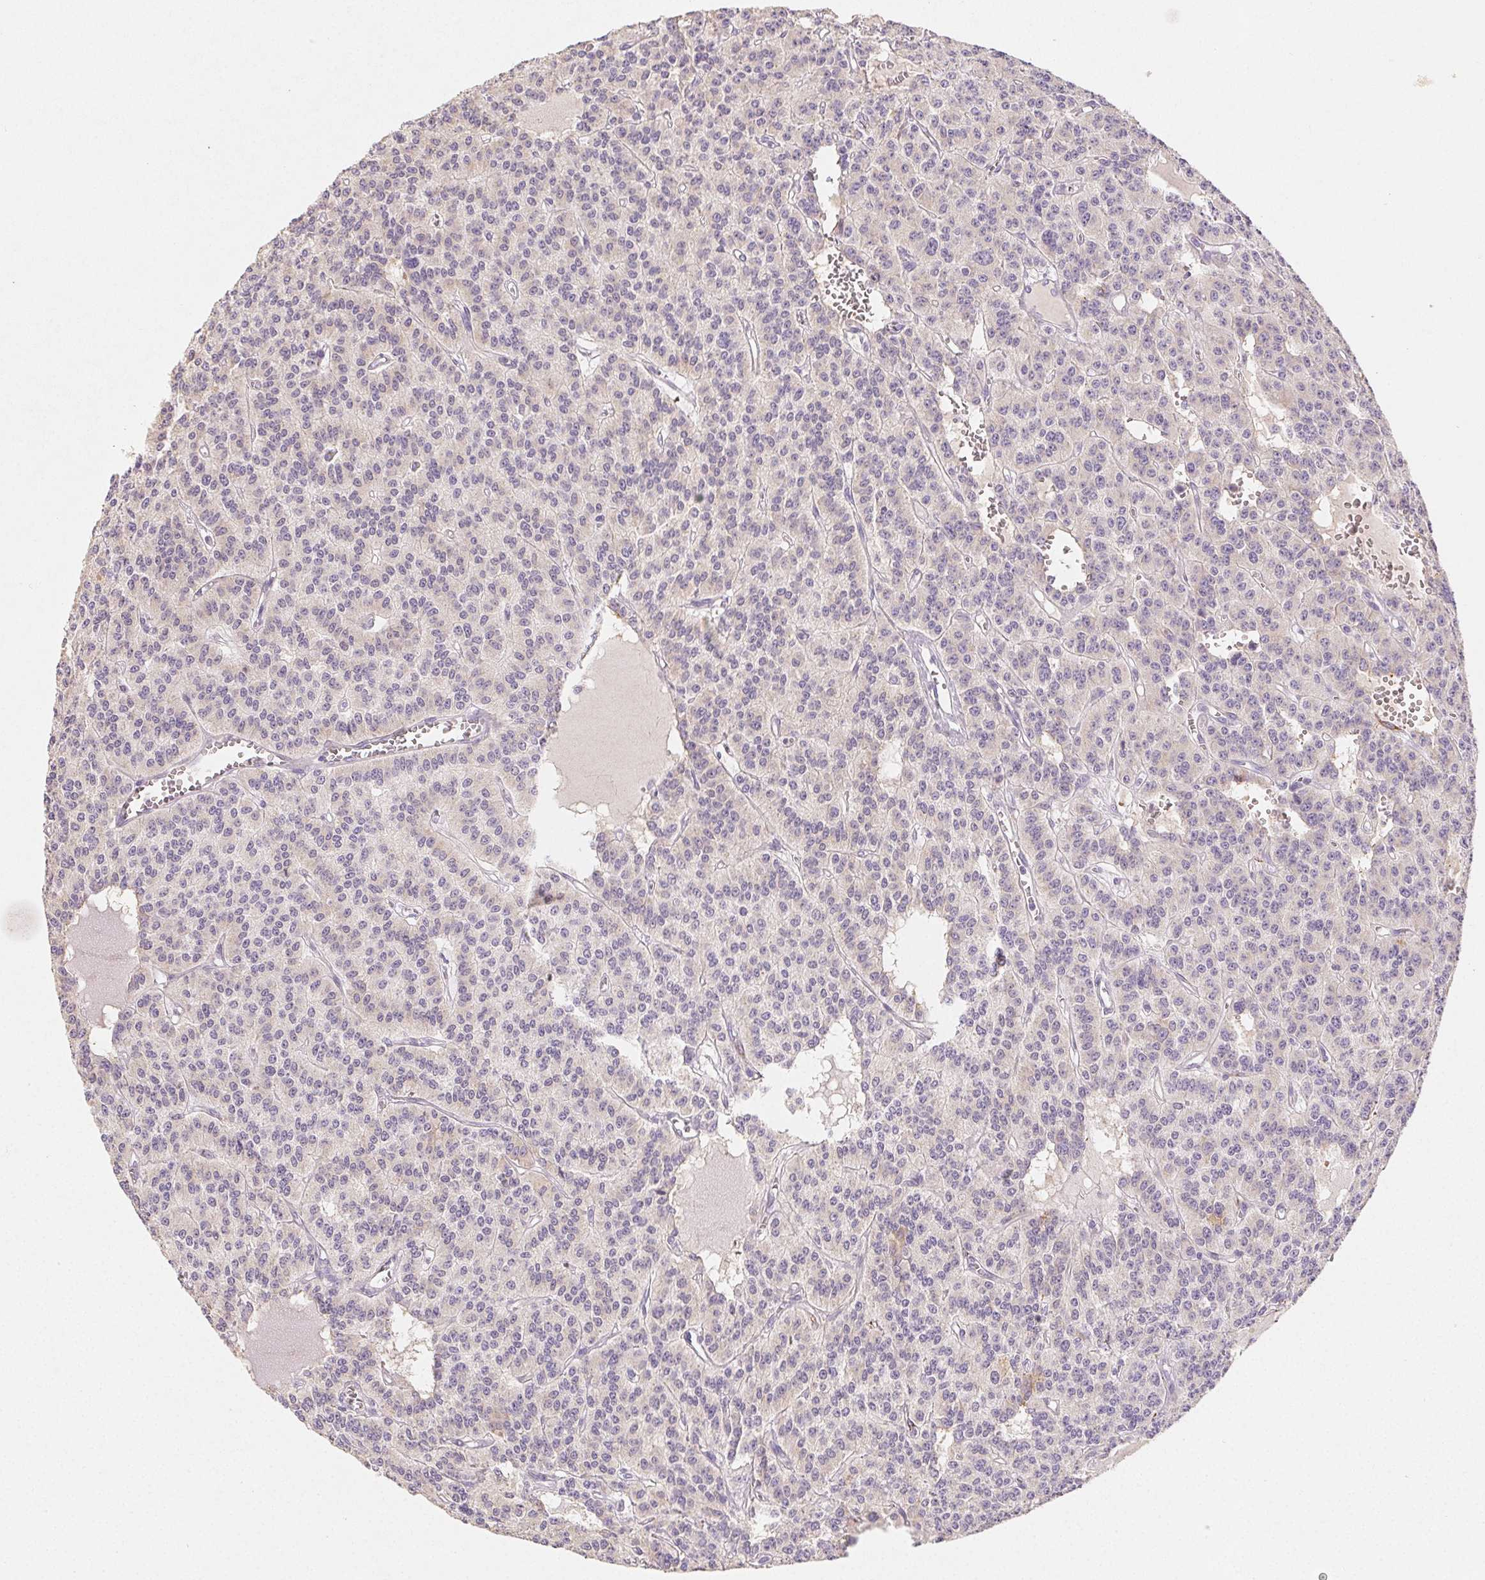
{"staining": {"intensity": "weak", "quantity": "<25%", "location": "cytoplasmic/membranous"}, "tissue": "carcinoid", "cell_type": "Tumor cells", "image_type": "cancer", "snomed": [{"axis": "morphology", "description": "Carcinoid, malignant, NOS"}, {"axis": "topography", "description": "Lung"}], "caption": "This is an IHC histopathology image of carcinoid. There is no staining in tumor cells.", "gene": "ACVR1B", "patient": {"sex": "female", "age": 71}}